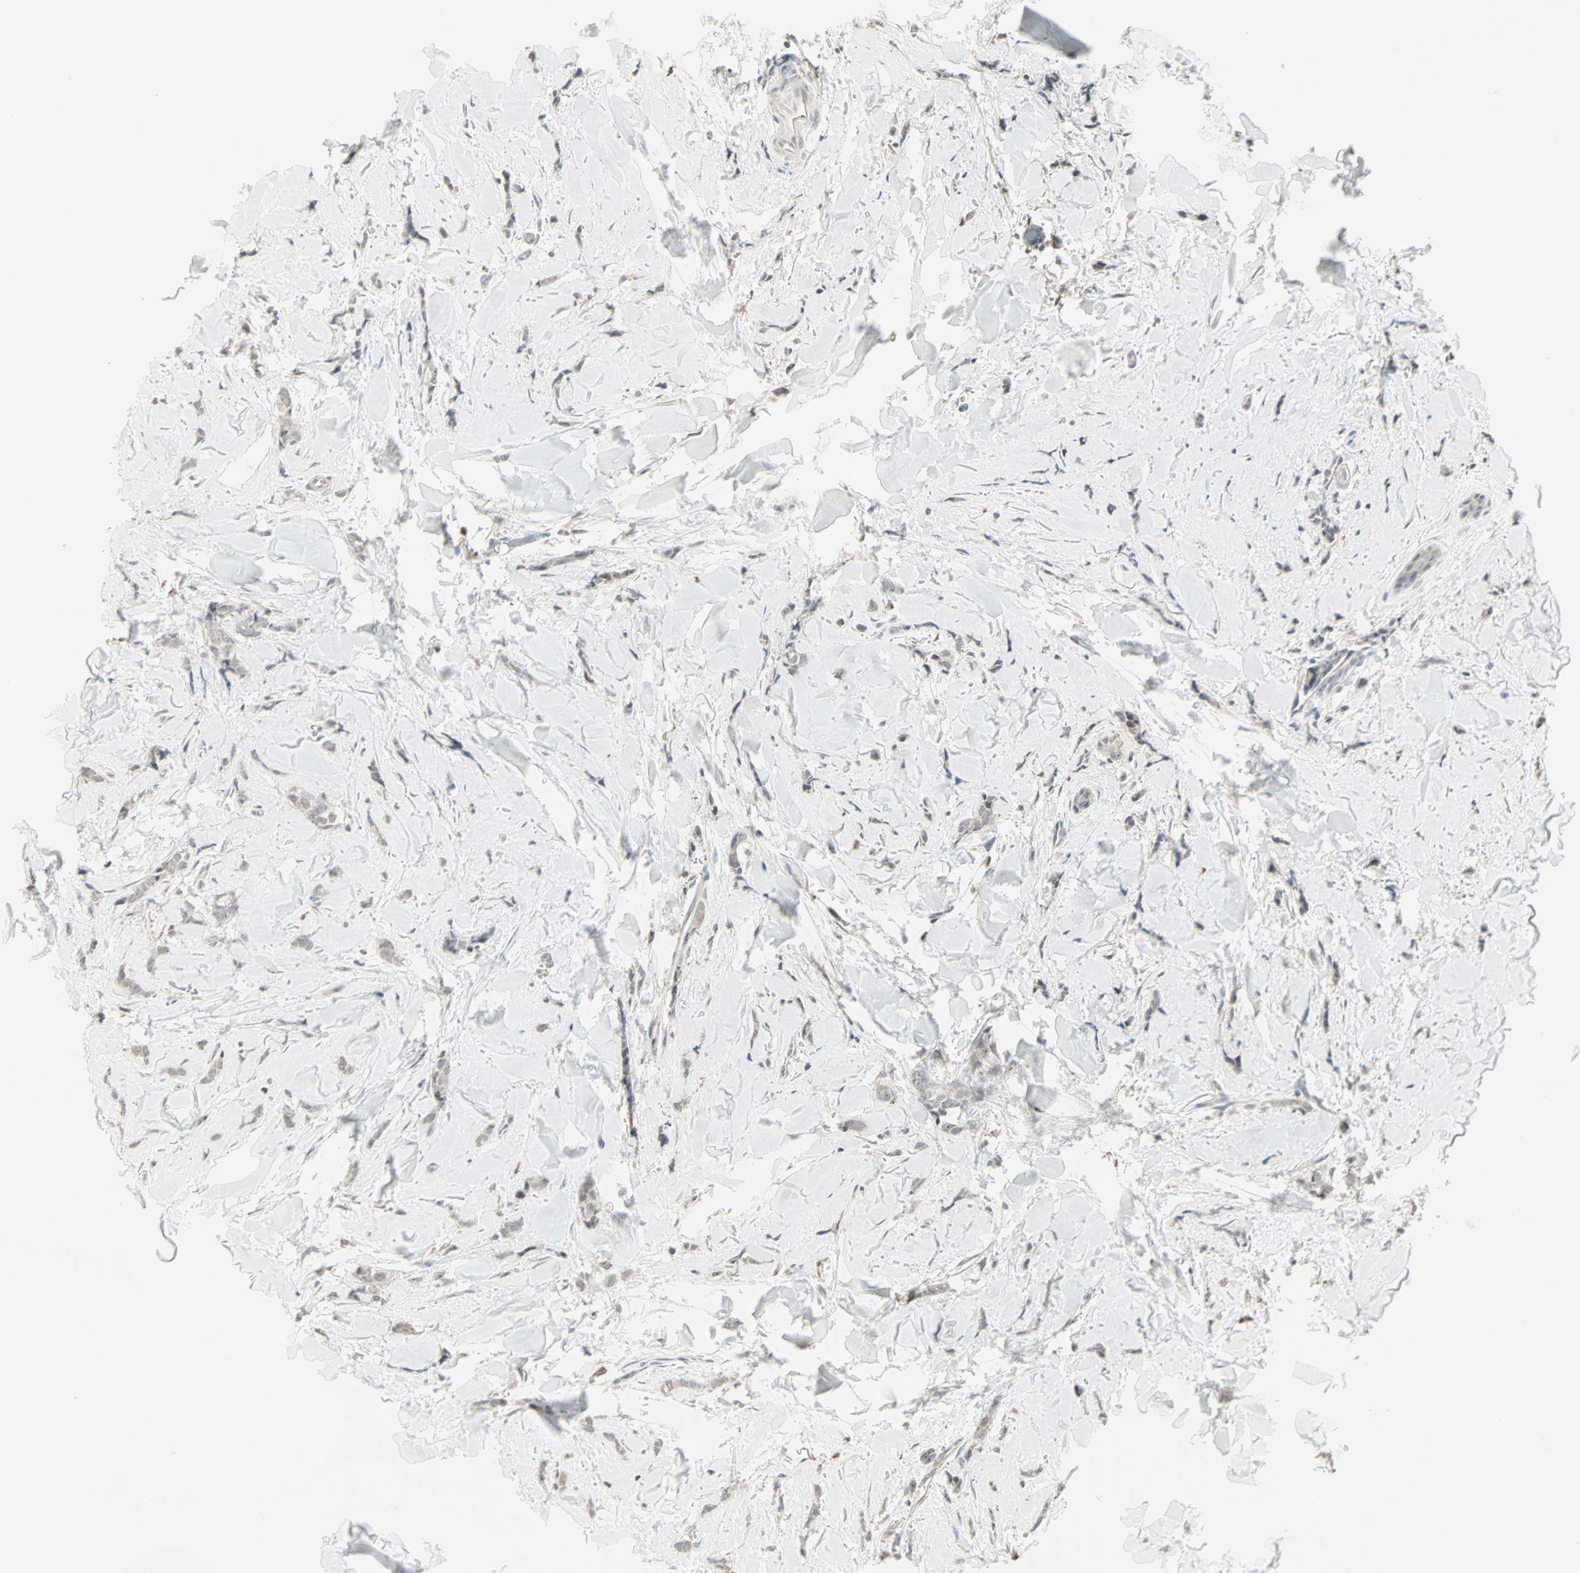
{"staining": {"intensity": "weak", "quantity": "25%-75%", "location": "cytoplasmic/membranous"}, "tissue": "breast cancer", "cell_type": "Tumor cells", "image_type": "cancer", "snomed": [{"axis": "morphology", "description": "Lobular carcinoma"}, {"axis": "topography", "description": "Skin"}, {"axis": "topography", "description": "Breast"}], "caption": "A histopathology image of human breast cancer stained for a protein shows weak cytoplasmic/membranous brown staining in tumor cells.", "gene": "KDM4A", "patient": {"sex": "female", "age": 46}}